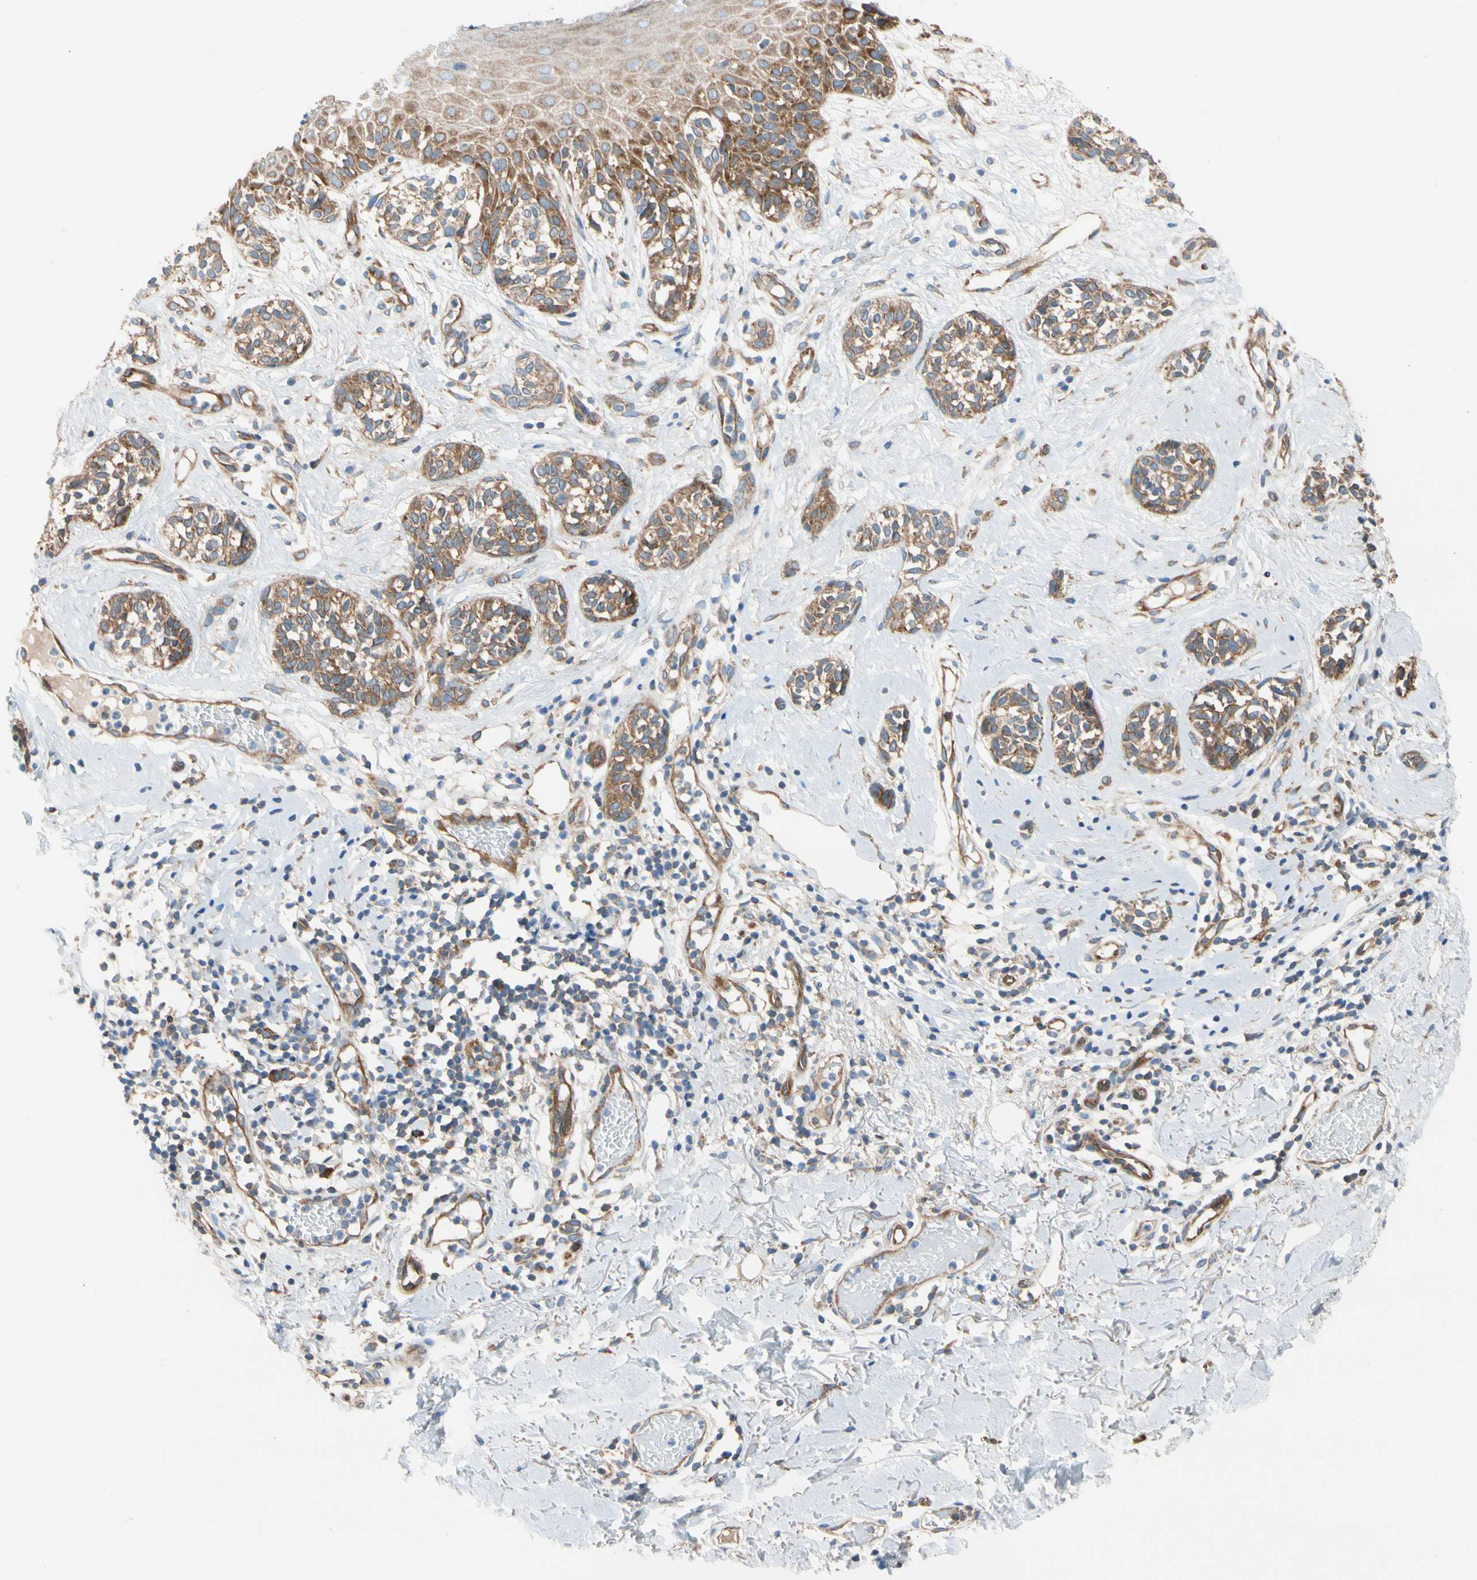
{"staining": {"intensity": "moderate", "quantity": ">75%", "location": "cytoplasmic/membranous"}, "tissue": "melanoma", "cell_type": "Tumor cells", "image_type": "cancer", "snomed": [{"axis": "morphology", "description": "Malignant melanoma, NOS"}, {"axis": "topography", "description": "Skin"}], "caption": "Protein positivity by IHC displays moderate cytoplasmic/membranous expression in approximately >75% of tumor cells in melanoma.", "gene": "GPHN", "patient": {"sex": "male", "age": 64}}